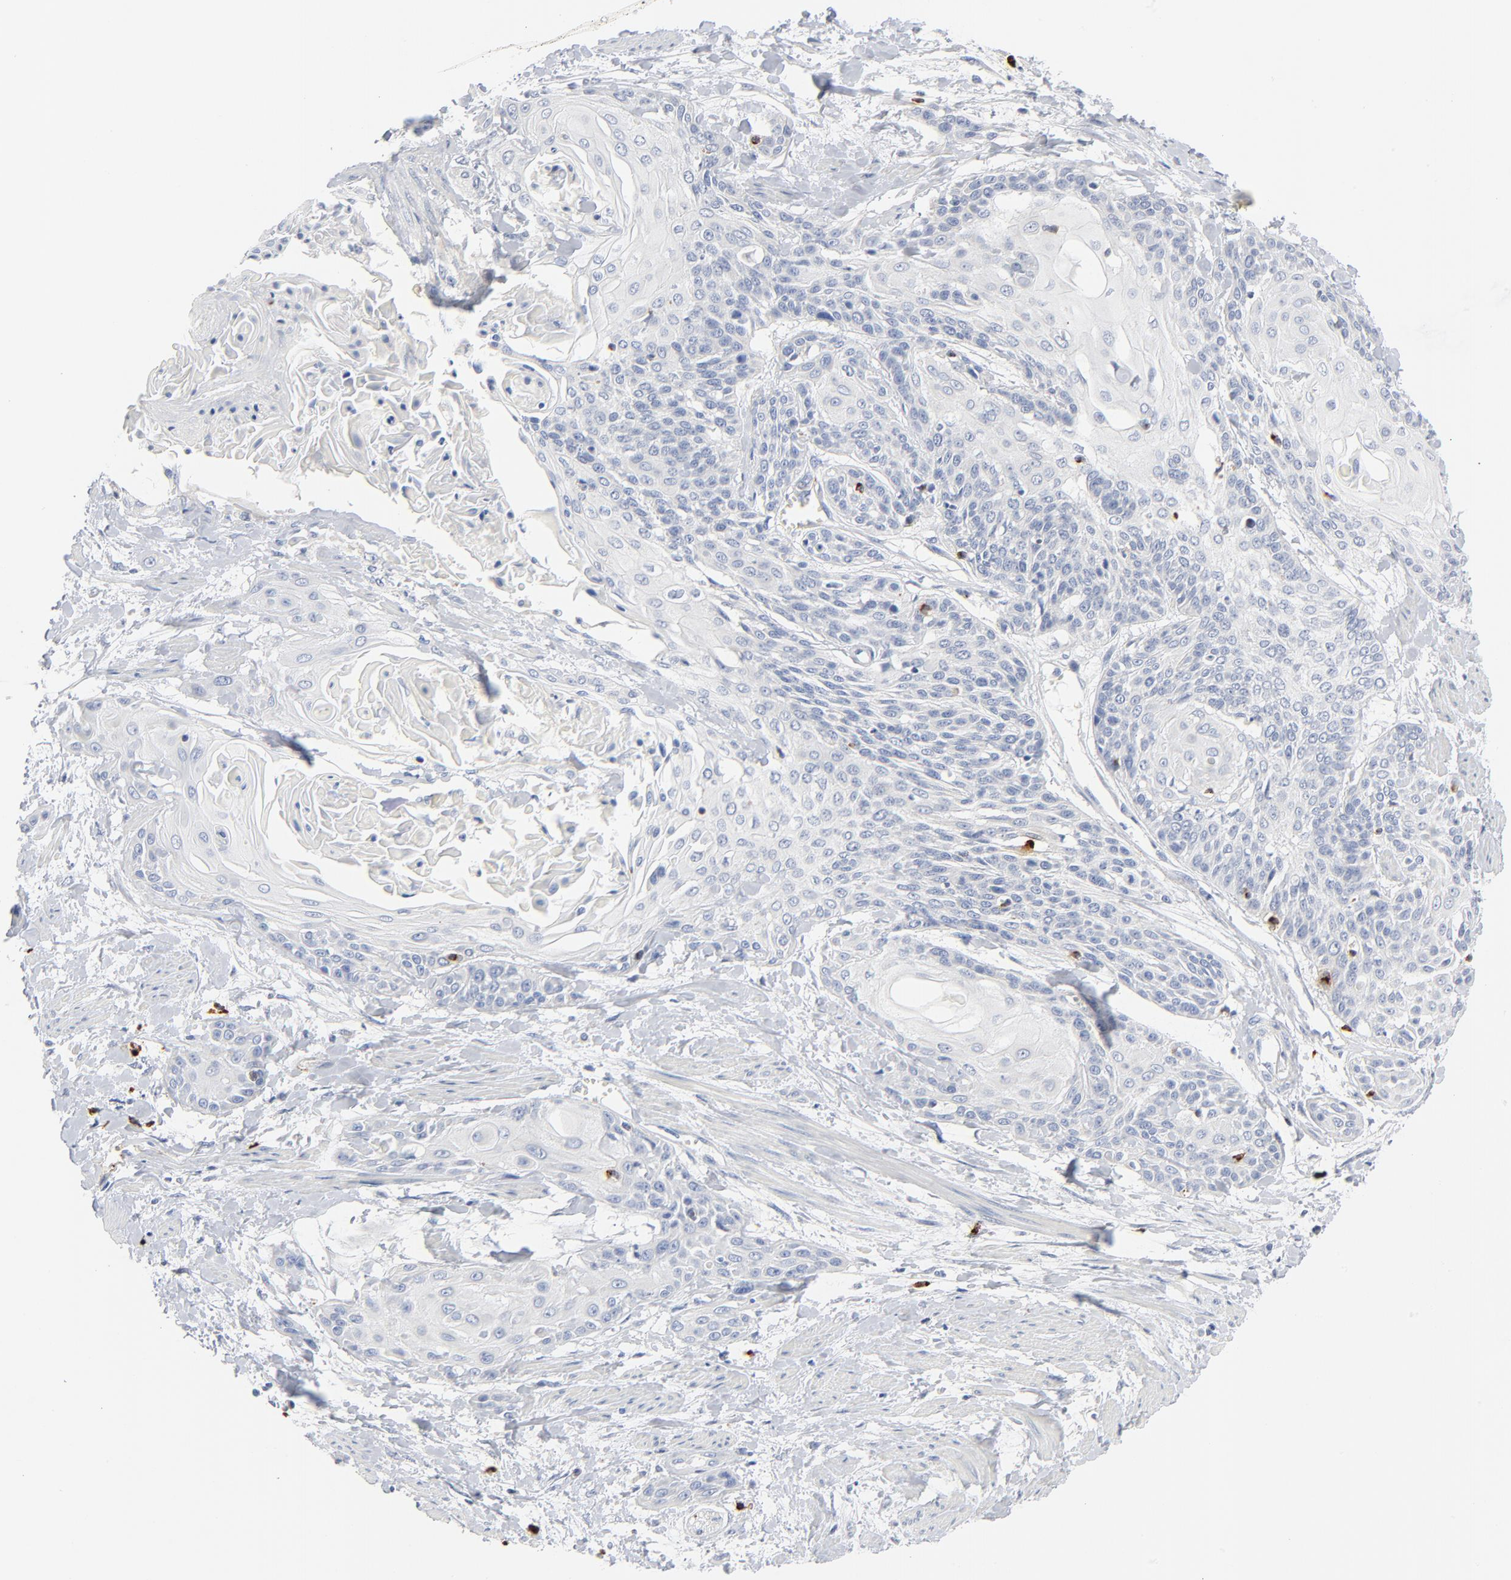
{"staining": {"intensity": "negative", "quantity": "none", "location": "none"}, "tissue": "cervical cancer", "cell_type": "Tumor cells", "image_type": "cancer", "snomed": [{"axis": "morphology", "description": "Squamous cell carcinoma, NOS"}, {"axis": "topography", "description": "Cervix"}], "caption": "The IHC image has no significant expression in tumor cells of cervical cancer (squamous cell carcinoma) tissue.", "gene": "GZMB", "patient": {"sex": "female", "age": 57}}